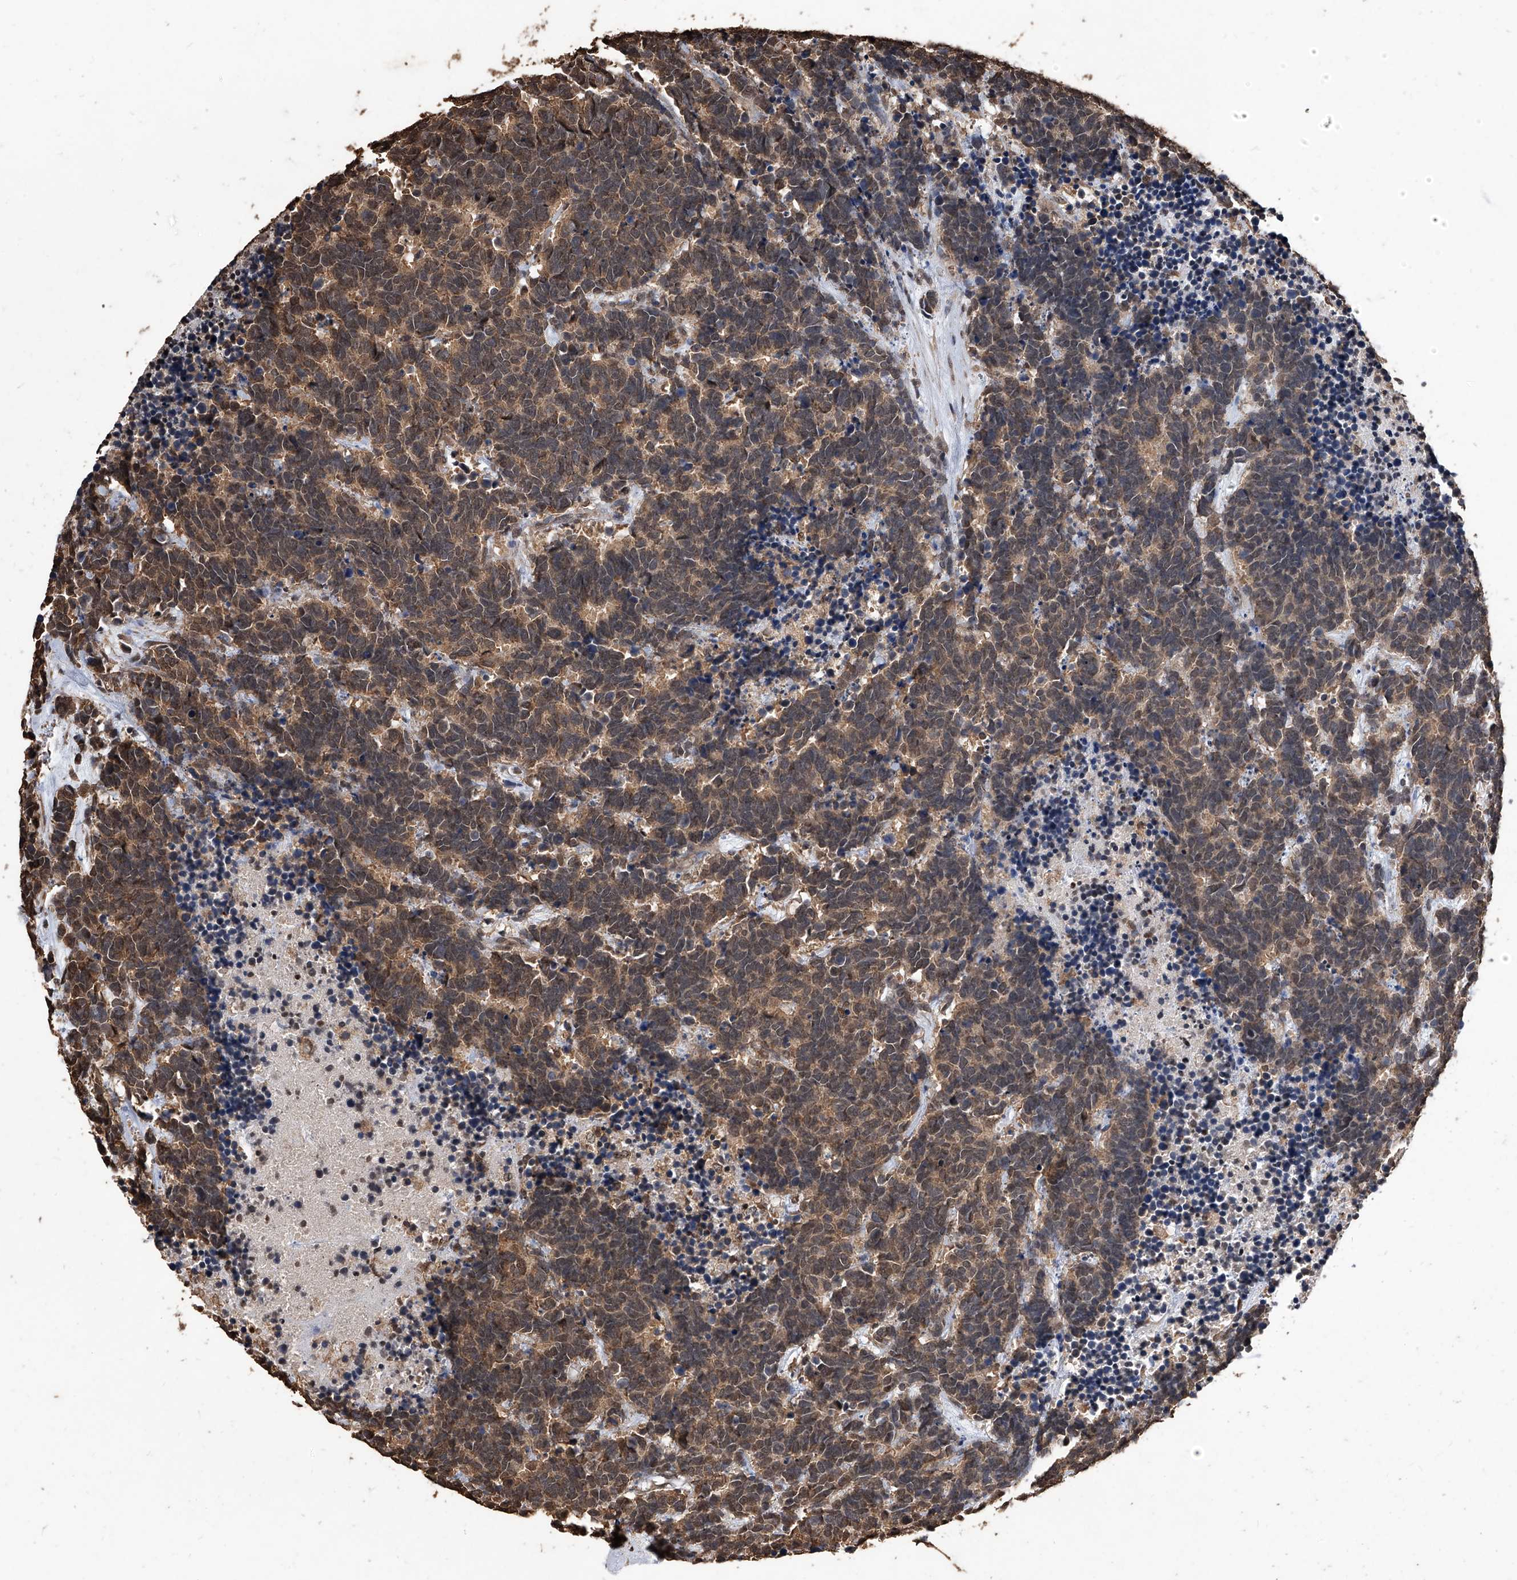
{"staining": {"intensity": "moderate", "quantity": ">75%", "location": "cytoplasmic/membranous,nuclear"}, "tissue": "carcinoid", "cell_type": "Tumor cells", "image_type": "cancer", "snomed": [{"axis": "morphology", "description": "Carcinoma, NOS"}, {"axis": "morphology", "description": "Carcinoid, malignant, NOS"}, {"axis": "topography", "description": "Urinary bladder"}], "caption": "Immunohistochemistry image of human carcinoma stained for a protein (brown), which displays medium levels of moderate cytoplasmic/membranous and nuclear expression in approximately >75% of tumor cells.", "gene": "FBXL4", "patient": {"sex": "male", "age": 57}}